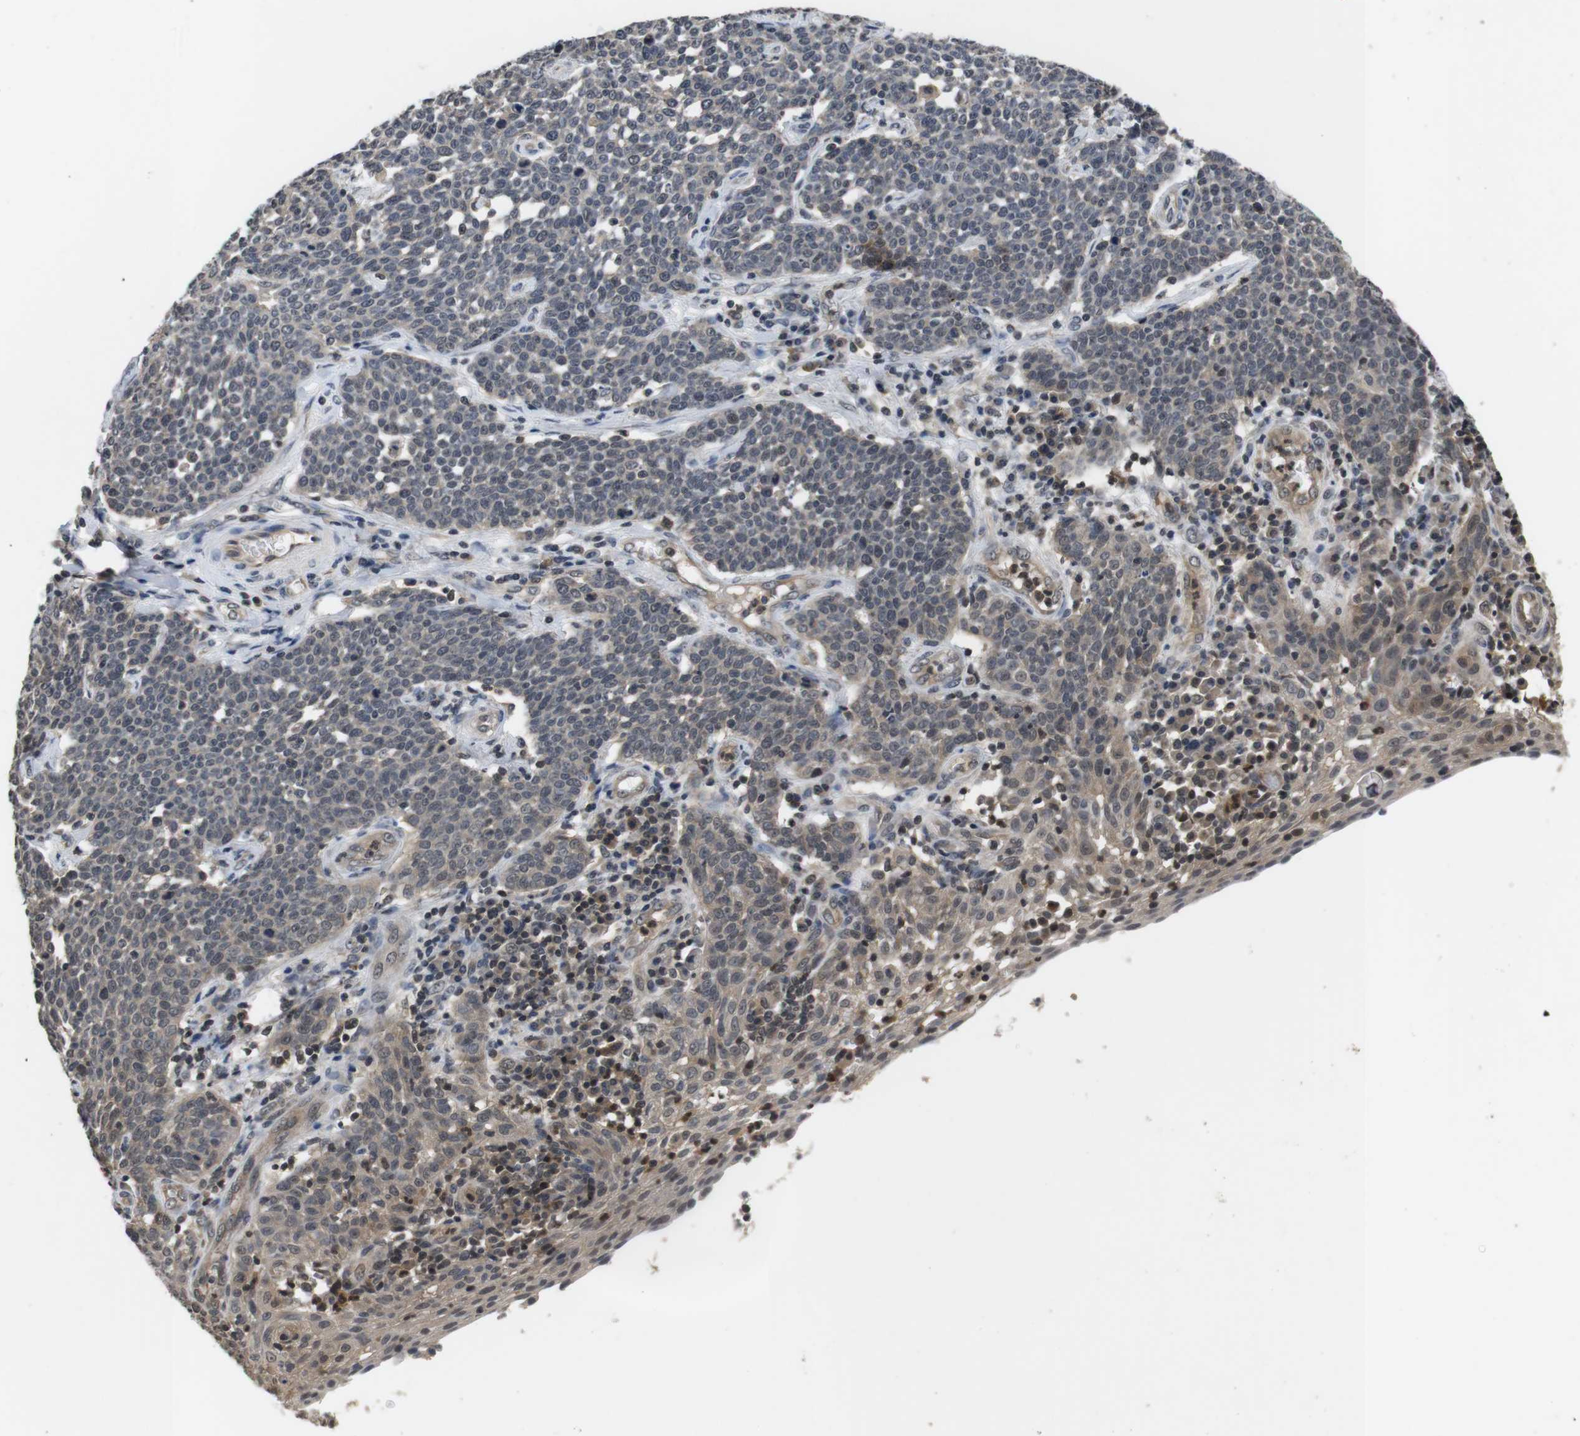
{"staining": {"intensity": "weak", "quantity": "<25%", "location": "cytoplasmic/membranous"}, "tissue": "cervical cancer", "cell_type": "Tumor cells", "image_type": "cancer", "snomed": [{"axis": "morphology", "description": "Squamous cell carcinoma, NOS"}, {"axis": "topography", "description": "Cervix"}], "caption": "Immunohistochemistry (IHC) photomicrograph of cervical cancer stained for a protein (brown), which reveals no staining in tumor cells.", "gene": "FADD", "patient": {"sex": "female", "age": 34}}